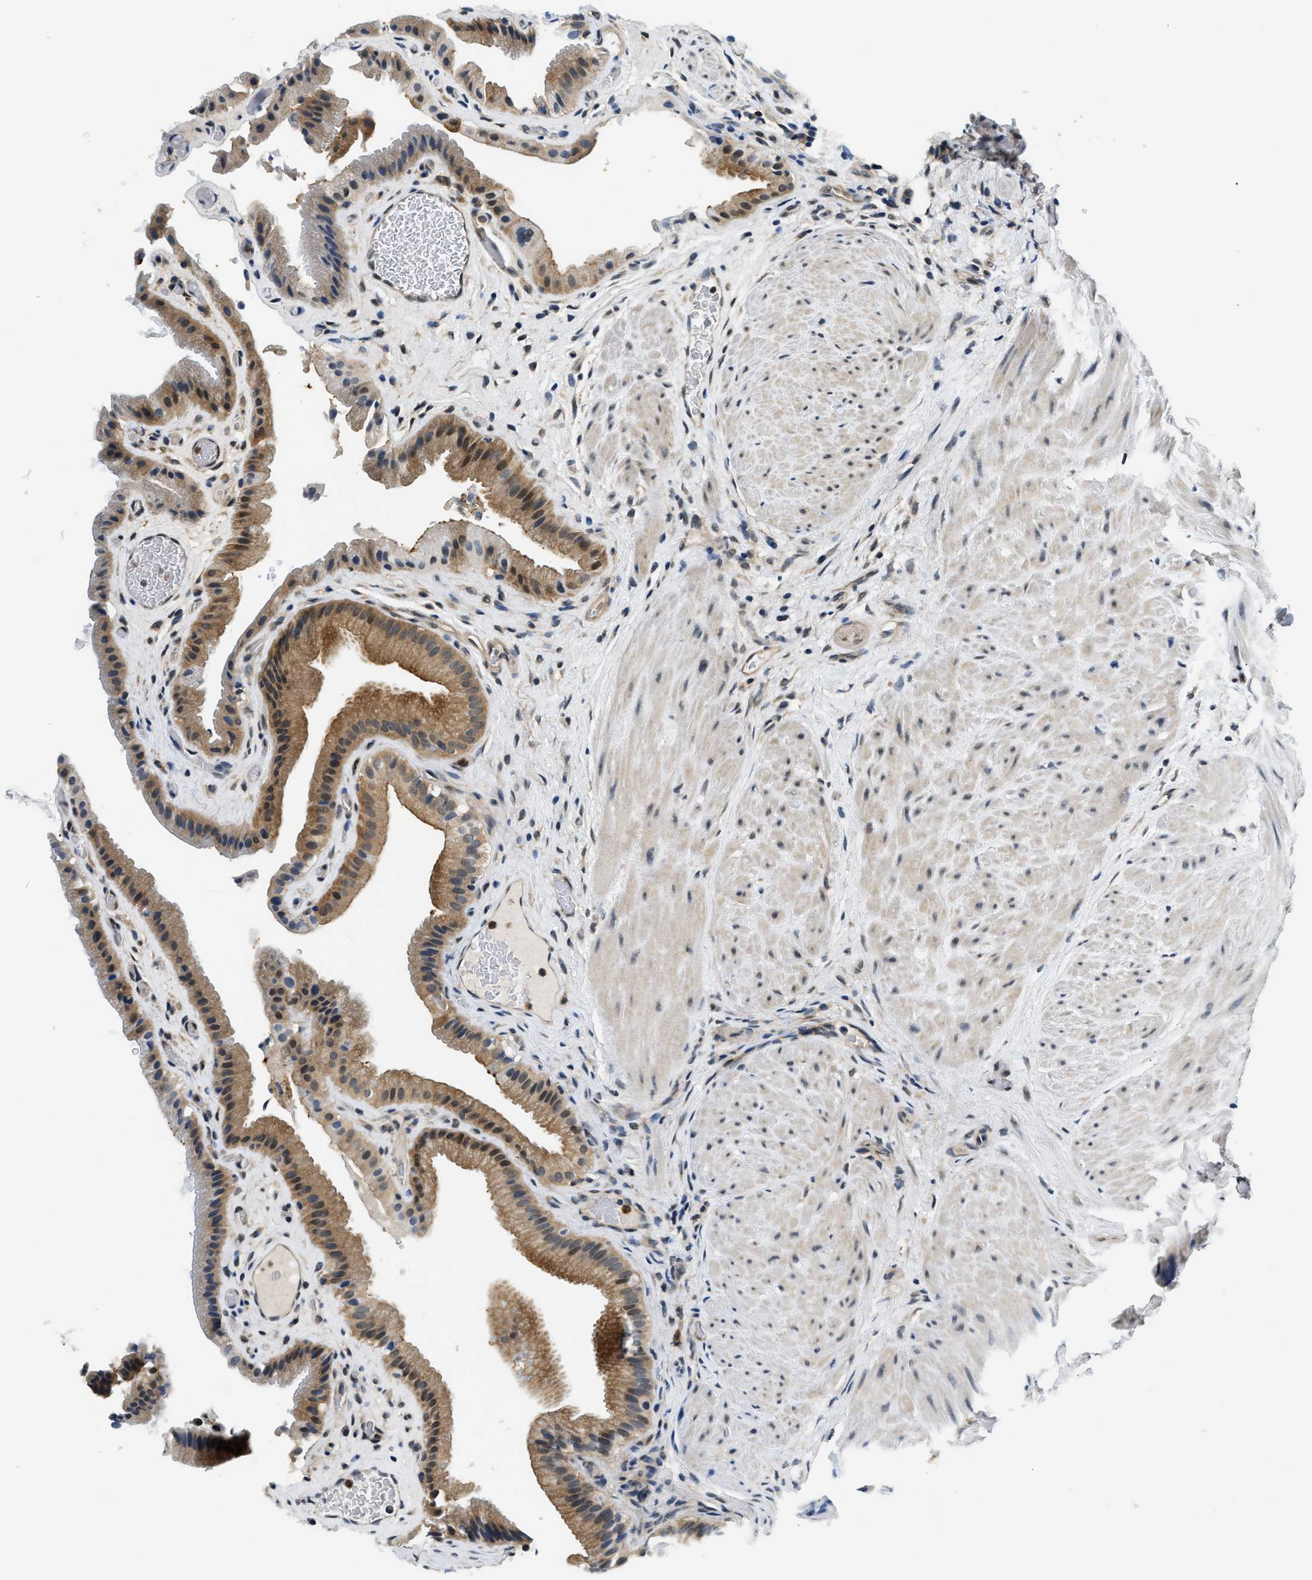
{"staining": {"intensity": "moderate", "quantity": ">75%", "location": "cytoplasmic/membranous"}, "tissue": "gallbladder", "cell_type": "Glandular cells", "image_type": "normal", "snomed": [{"axis": "morphology", "description": "Normal tissue, NOS"}, {"axis": "topography", "description": "Gallbladder"}], "caption": "IHC (DAB) staining of normal gallbladder demonstrates moderate cytoplasmic/membranous protein staining in approximately >75% of glandular cells.", "gene": "SMAD4", "patient": {"sex": "male", "age": 49}}